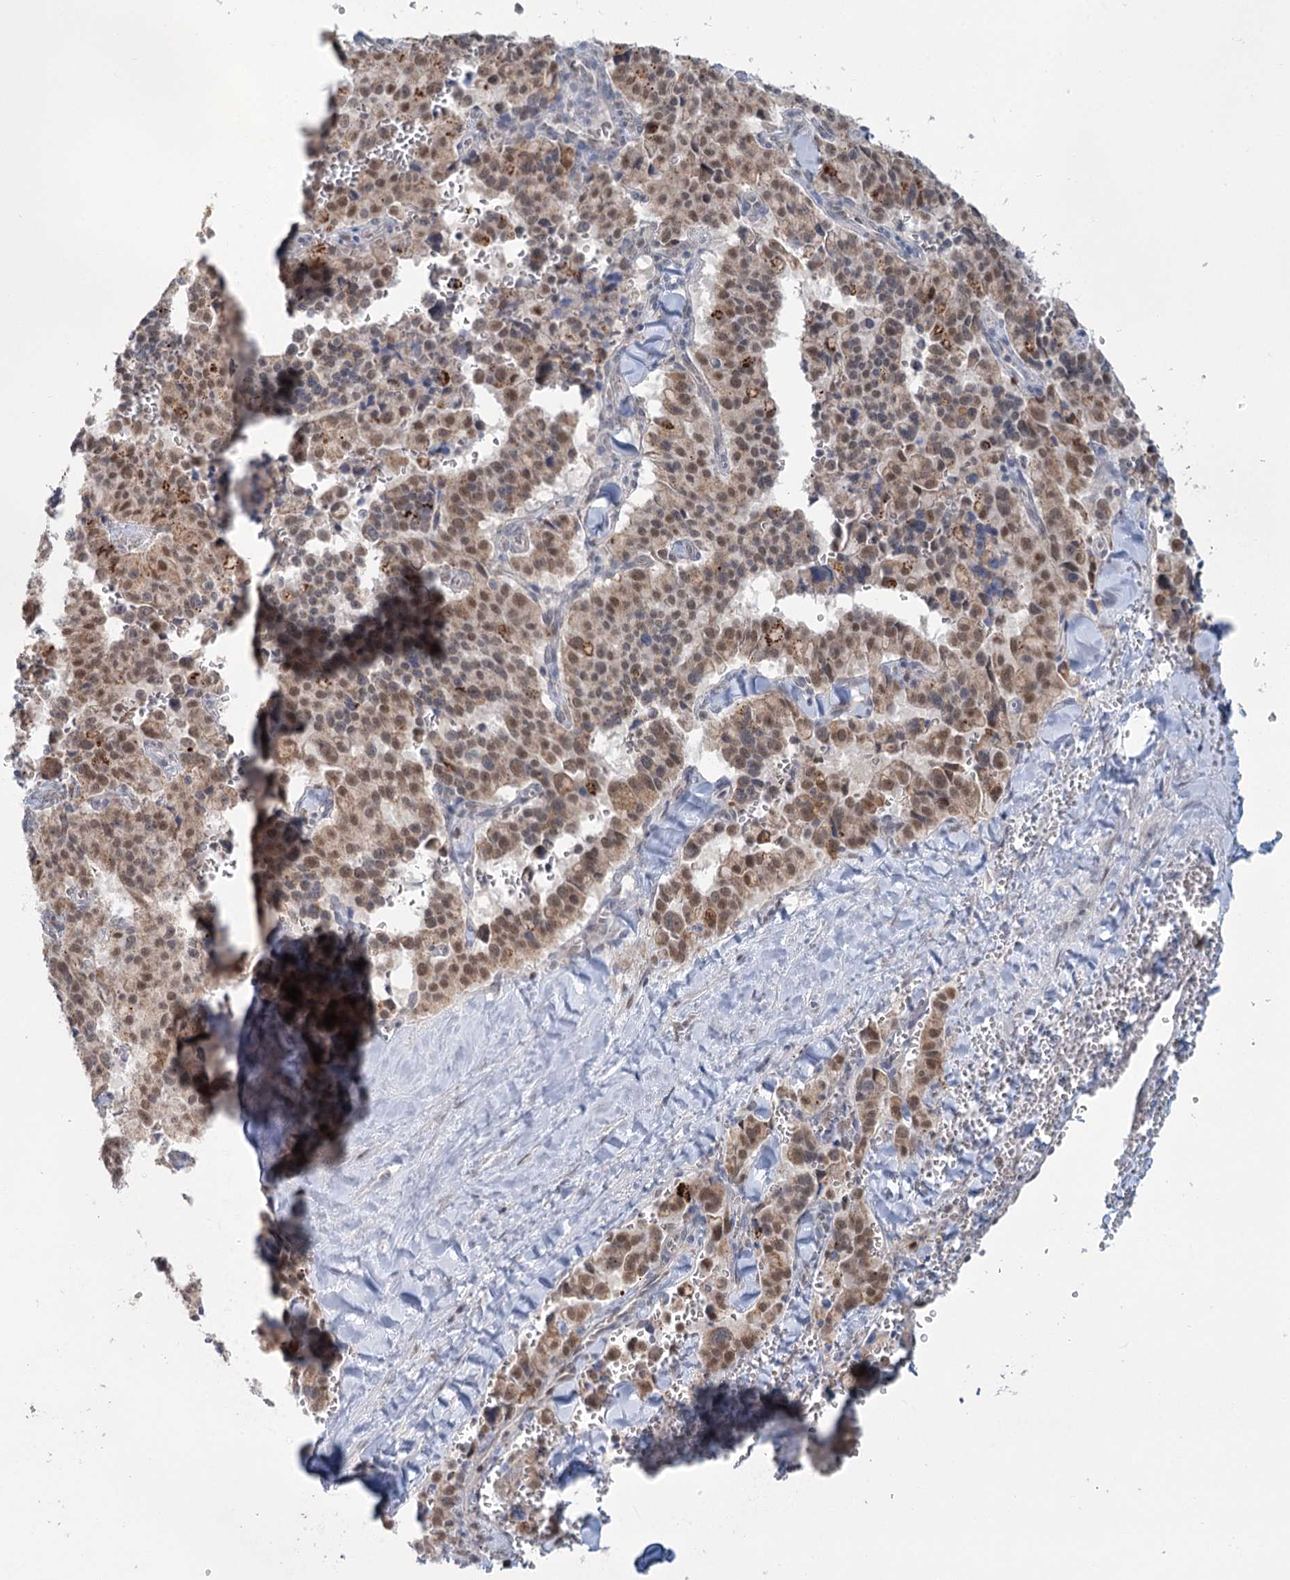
{"staining": {"intensity": "moderate", "quantity": ">75%", "location": "cytoplasmic/membranous,nuclear"}, "tissue": "pancreatic cancer", "cell_type": "Tumor cells", "image_type": "cancer", "snomed": [{"axis": "morphology", "description": "Adenocarcinoma, NOS"}, {"axis": "topography", "description": "Pancreas"}], "caption": "Immunohistochemistry (IHC) of human pancreatic adenocarcinoma shows medium levels of moderate cytoplasmic/membranous and nuclear staining in approximately >75% of tumor cells.", "gene": "MTG1", "patient": {"sex": "male", "age": 65}}